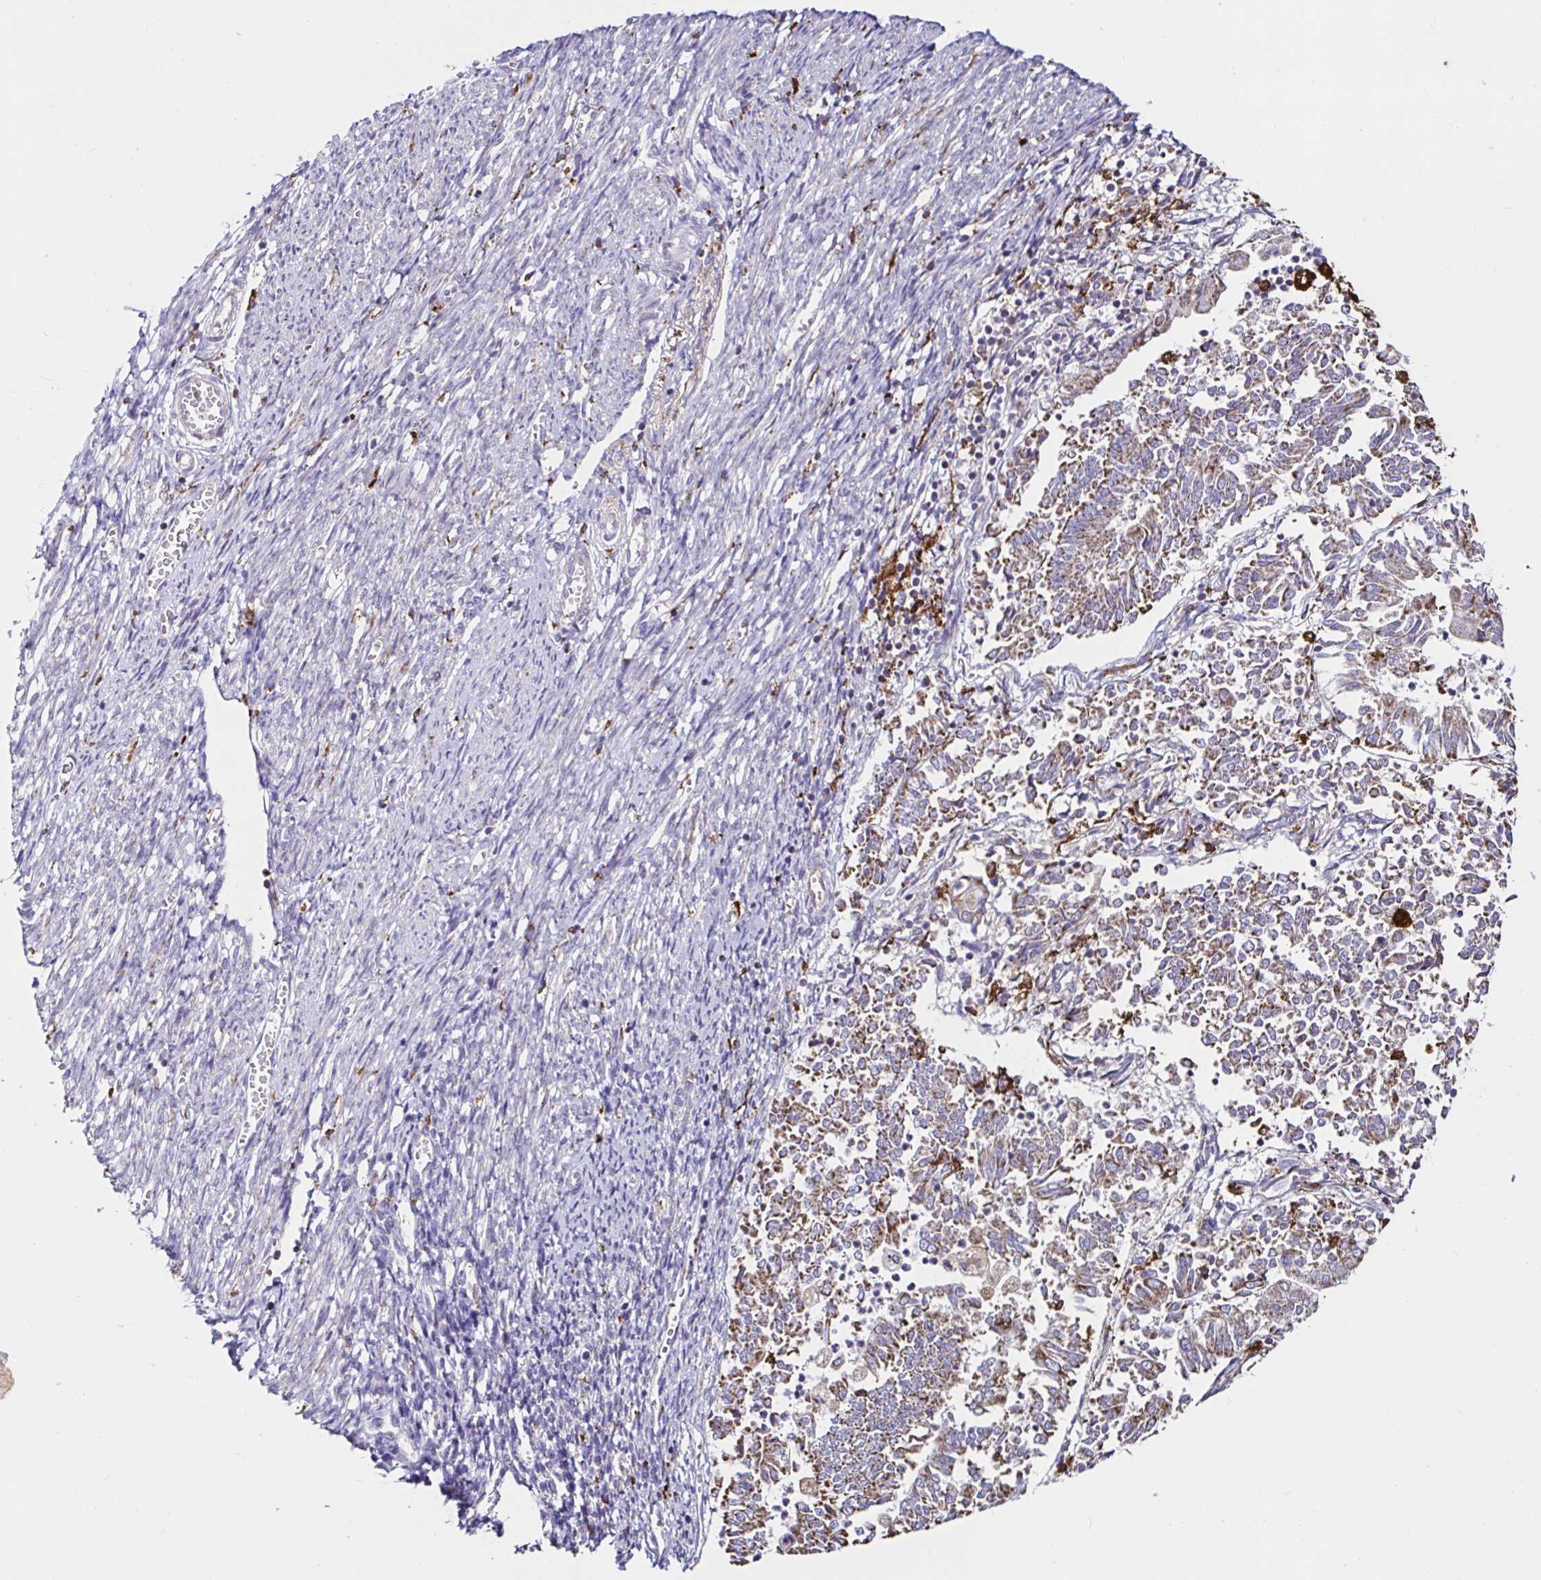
{"staining": {"intensity": "moderate", "quantity": "25%-75%", "location": "cytoplasmic/membranous"}, "tissue": "endometrial cancer", "cell_type": "Tumor cells", "image_type": "cancer", "snomed": [{"axis": "morphology", "description": "Adenocarcinoma, NOS"}, {"axis": "topography", "description": "Endometrium"}], "caption": "Immunohistochemical staining of human endometrial adenocarcinoma reveals medium levels of moderate cytoplasmic/membranous staining in about 25%-75% of tumor cells.", "gene": "MSR1", "patient": {"sex": "female", "age": 65}}